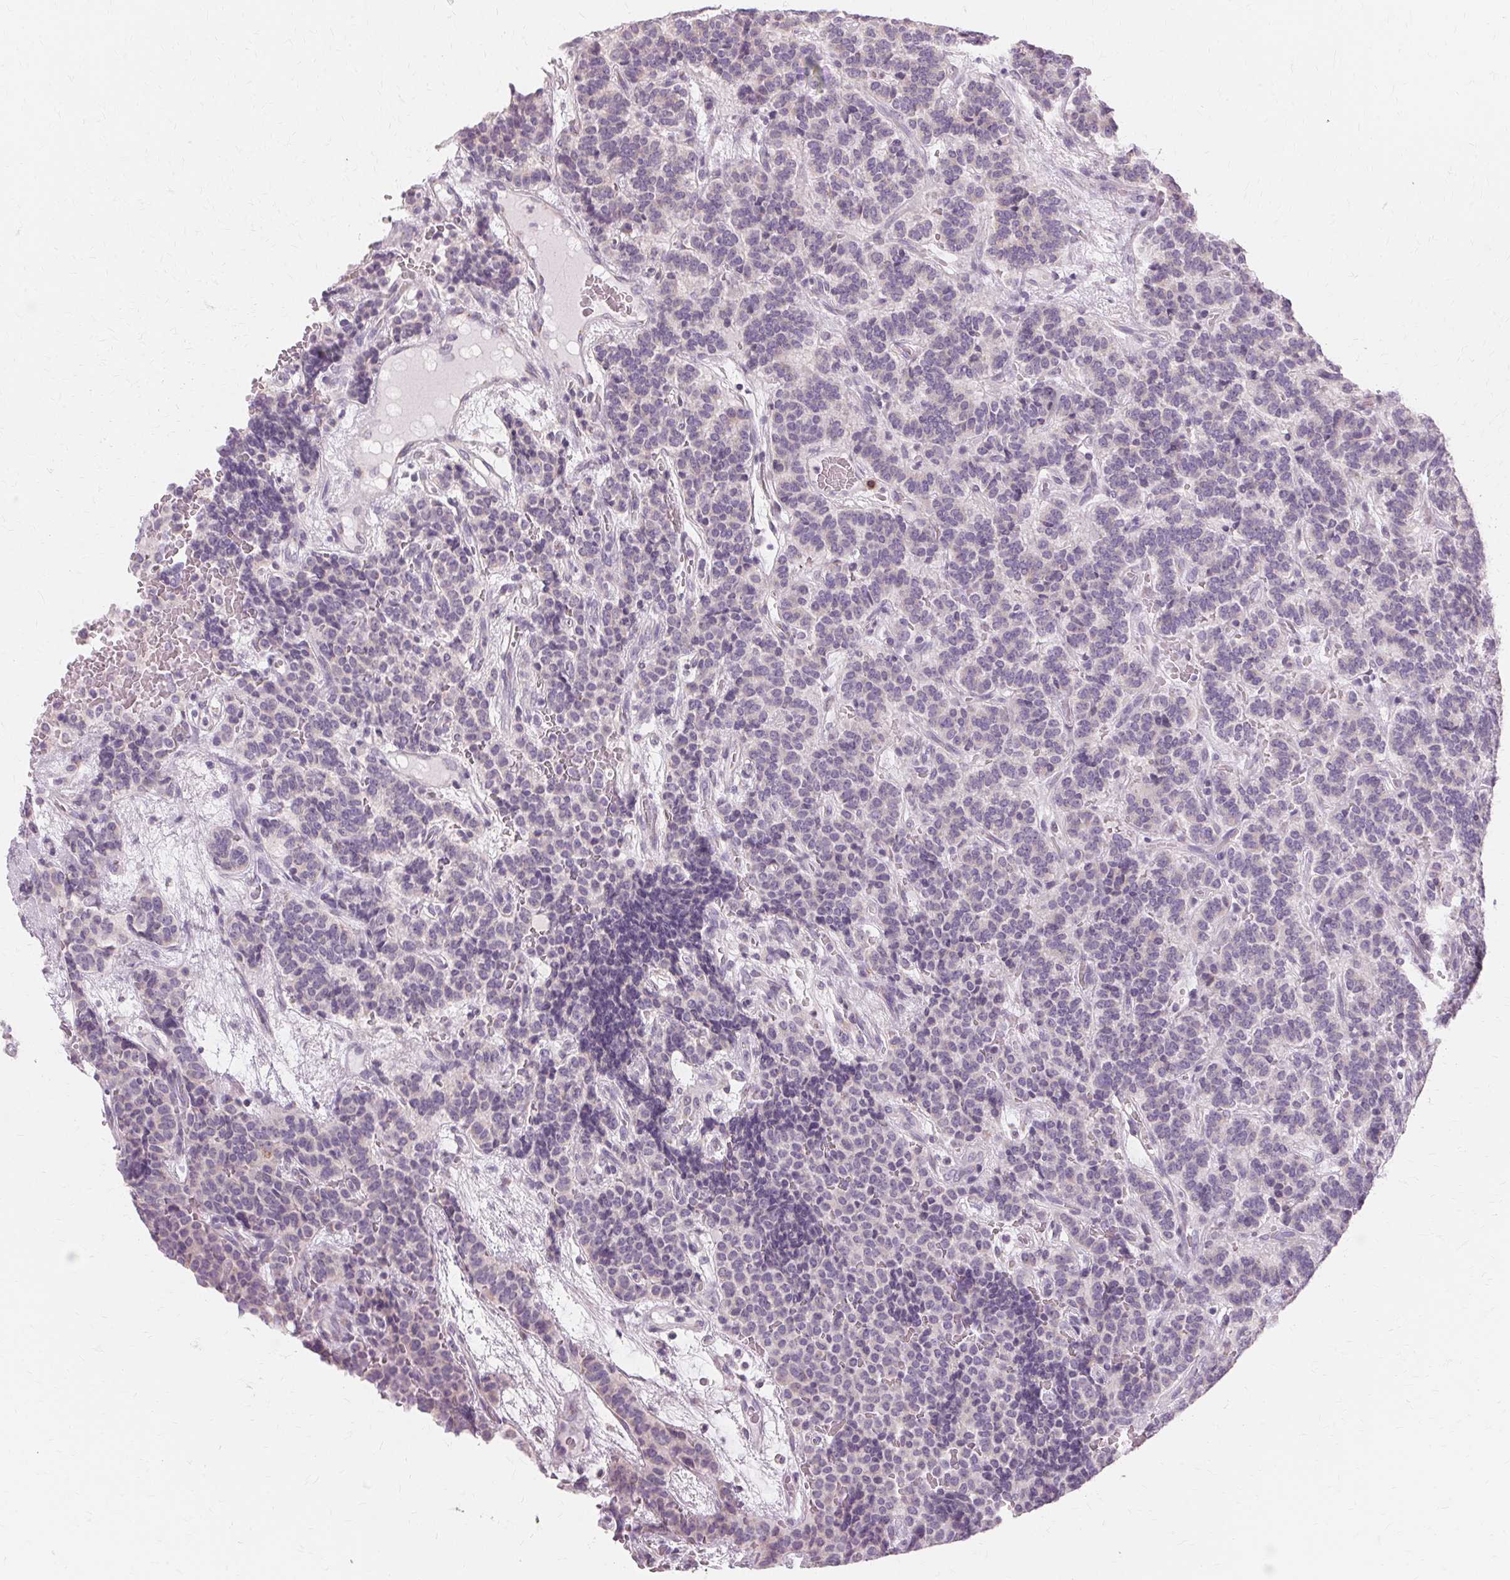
{"staining": {"intensity": "negative", "quantity": "none", "location": "none"}, "tissue": "carcinoid", "cell_type": "Tumor cells", "image_type": "cancer", "snomed": [{"axis": "morphology", "description": "Carcinoid, malignant, NOS"}, {"axis": "topography", "description": "Pancreas"}], "caption": "Immunohistochemical staining of human carcinoid reveals no significant expression in tumor cells.", "gene": "FCRL3", "patient": {"sex": "male", "age": 36}}